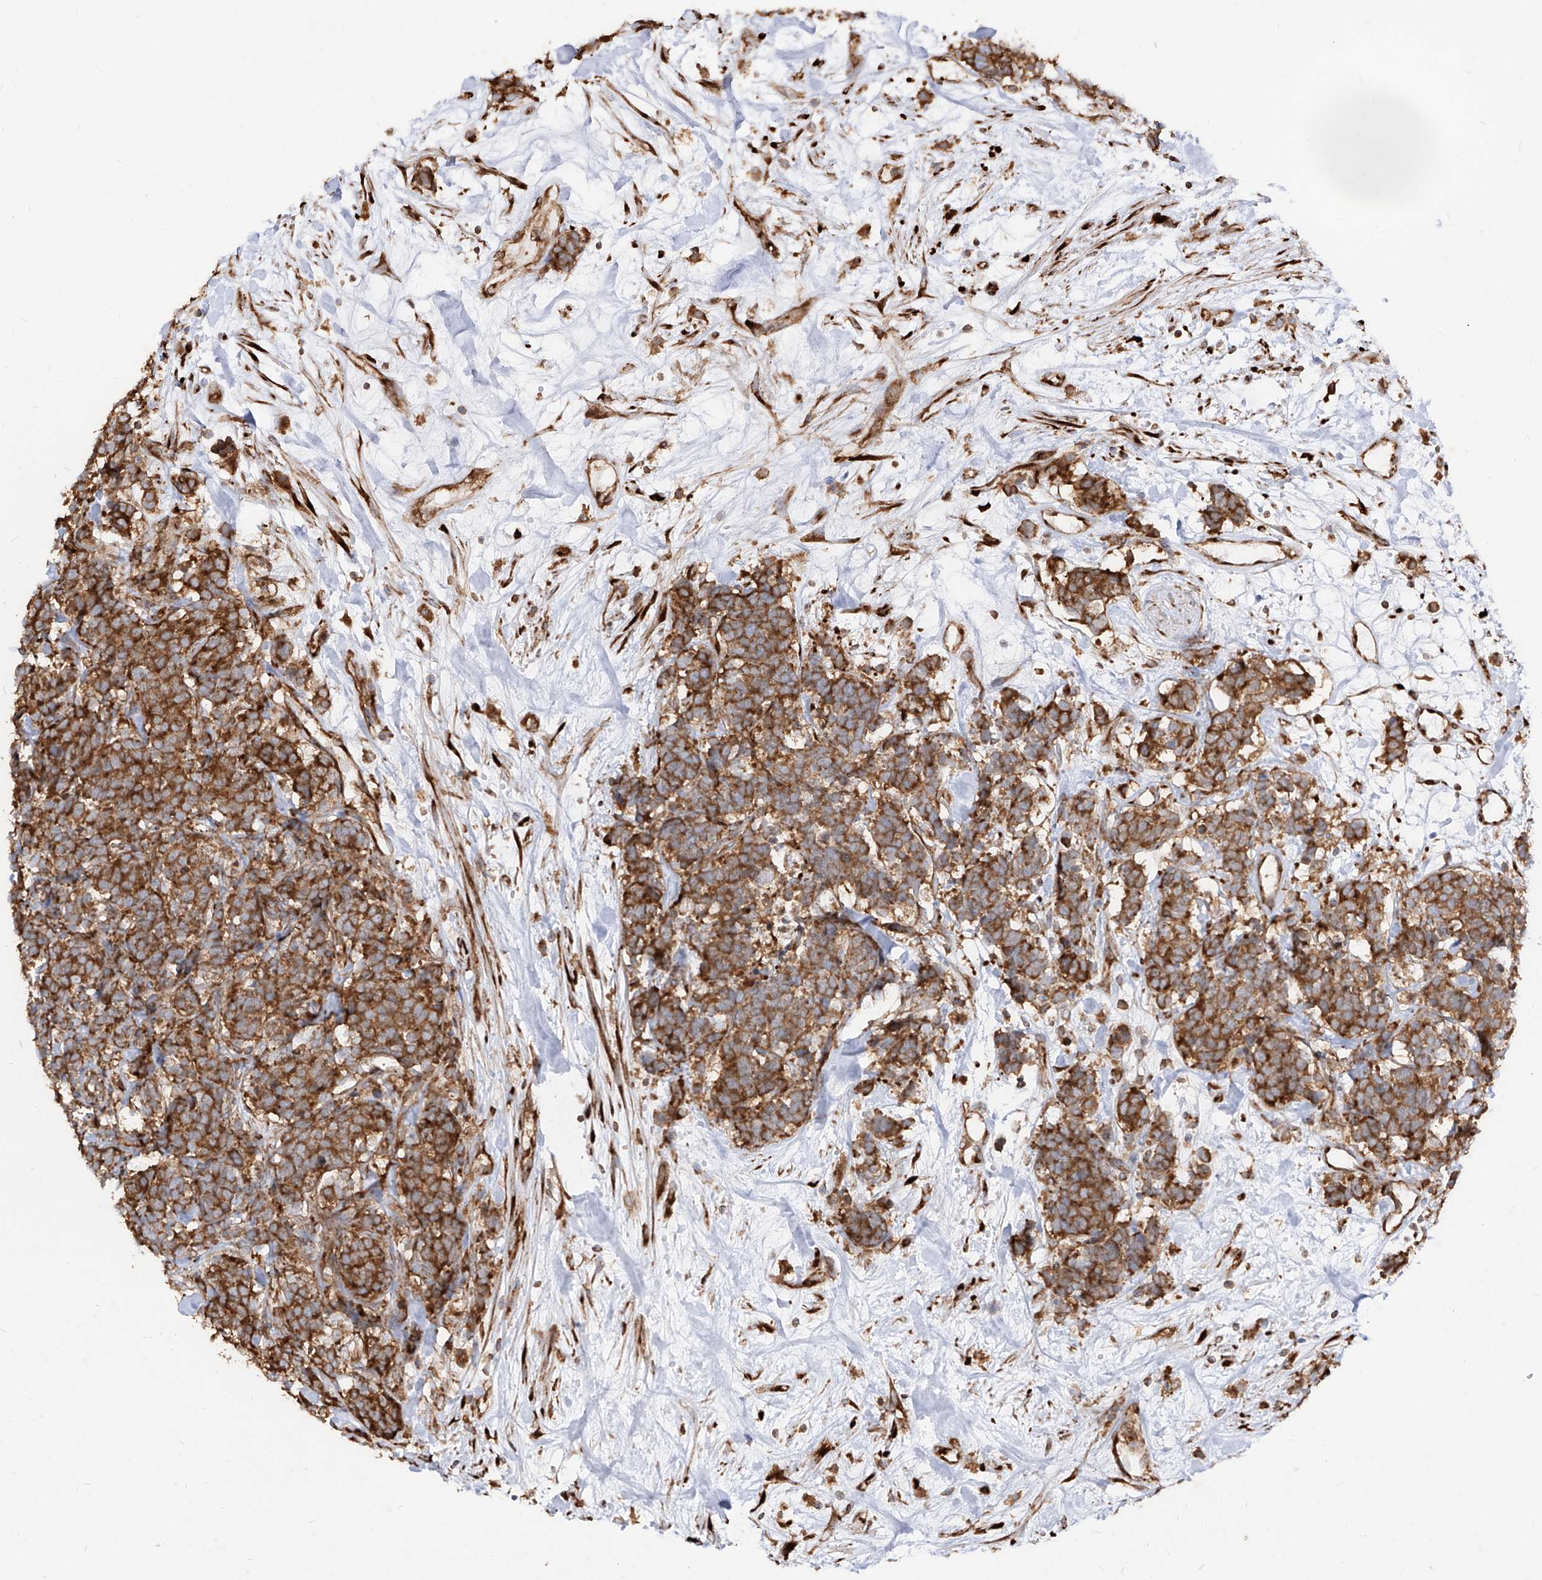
{"staining": {"intensity": "strong", "quantity": ">75%", "location": "cytoplasmic/membranous"}, "tissue": "carcinoid", "cell_type": "Tumor cells", "image_type": "cancer", "snomed": [{"axis": "morphology", "description": "Carcinoma, NOS"}, {"axis": "morphology", "description": "Carcinoid, malignant, NOS"}, {"axis": "topography", "description": "Urinary bladder"}], "caption": "An IHC photomicrograph of tumor tissue is shown. Protein staining in brown highlights strong cytoplasmic/membranous positivity in carcinoma within tumor cells.", "gene": "RPS25", "patient": {"sex": "male", "age": 57}}